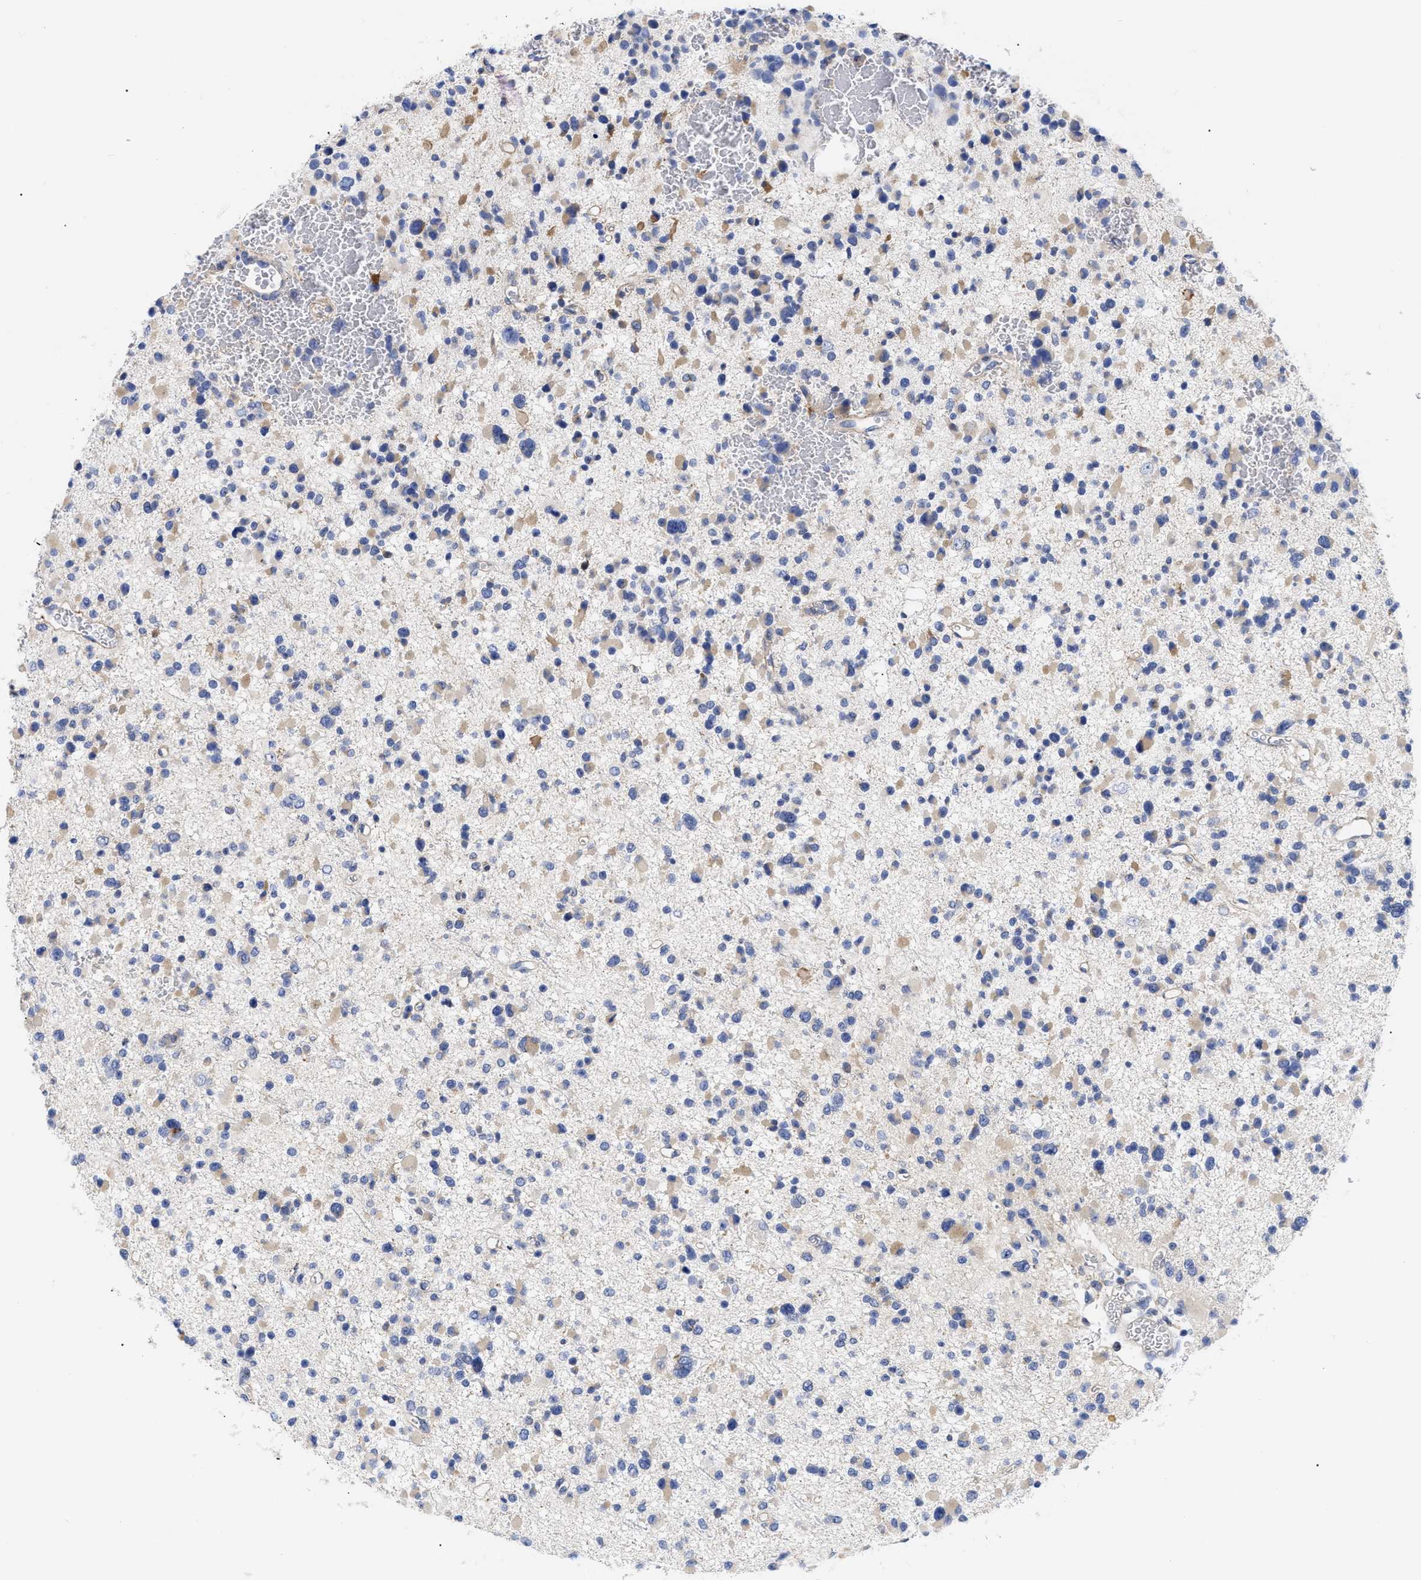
{"staining": {"intensity": "moderate", "quantity": "<25%", "location": "cytoplasmic/membranous"}, "tissue": "glioma", "cell_type": "Tumor cells", "image_type": "cancer", "snomed": [{"axis": "morphology", "description": "Glioma, malignant, Low grade"}, {"axis": "topography", "description": "Brain"}], "caption": "Protein expression analysis of human glioma reveals moderate cytoplasmic/membranous staining in approximately <25% of tumor cells.", "gene": "CFAP298", "patient": {"sex": "female", "age": 22}}